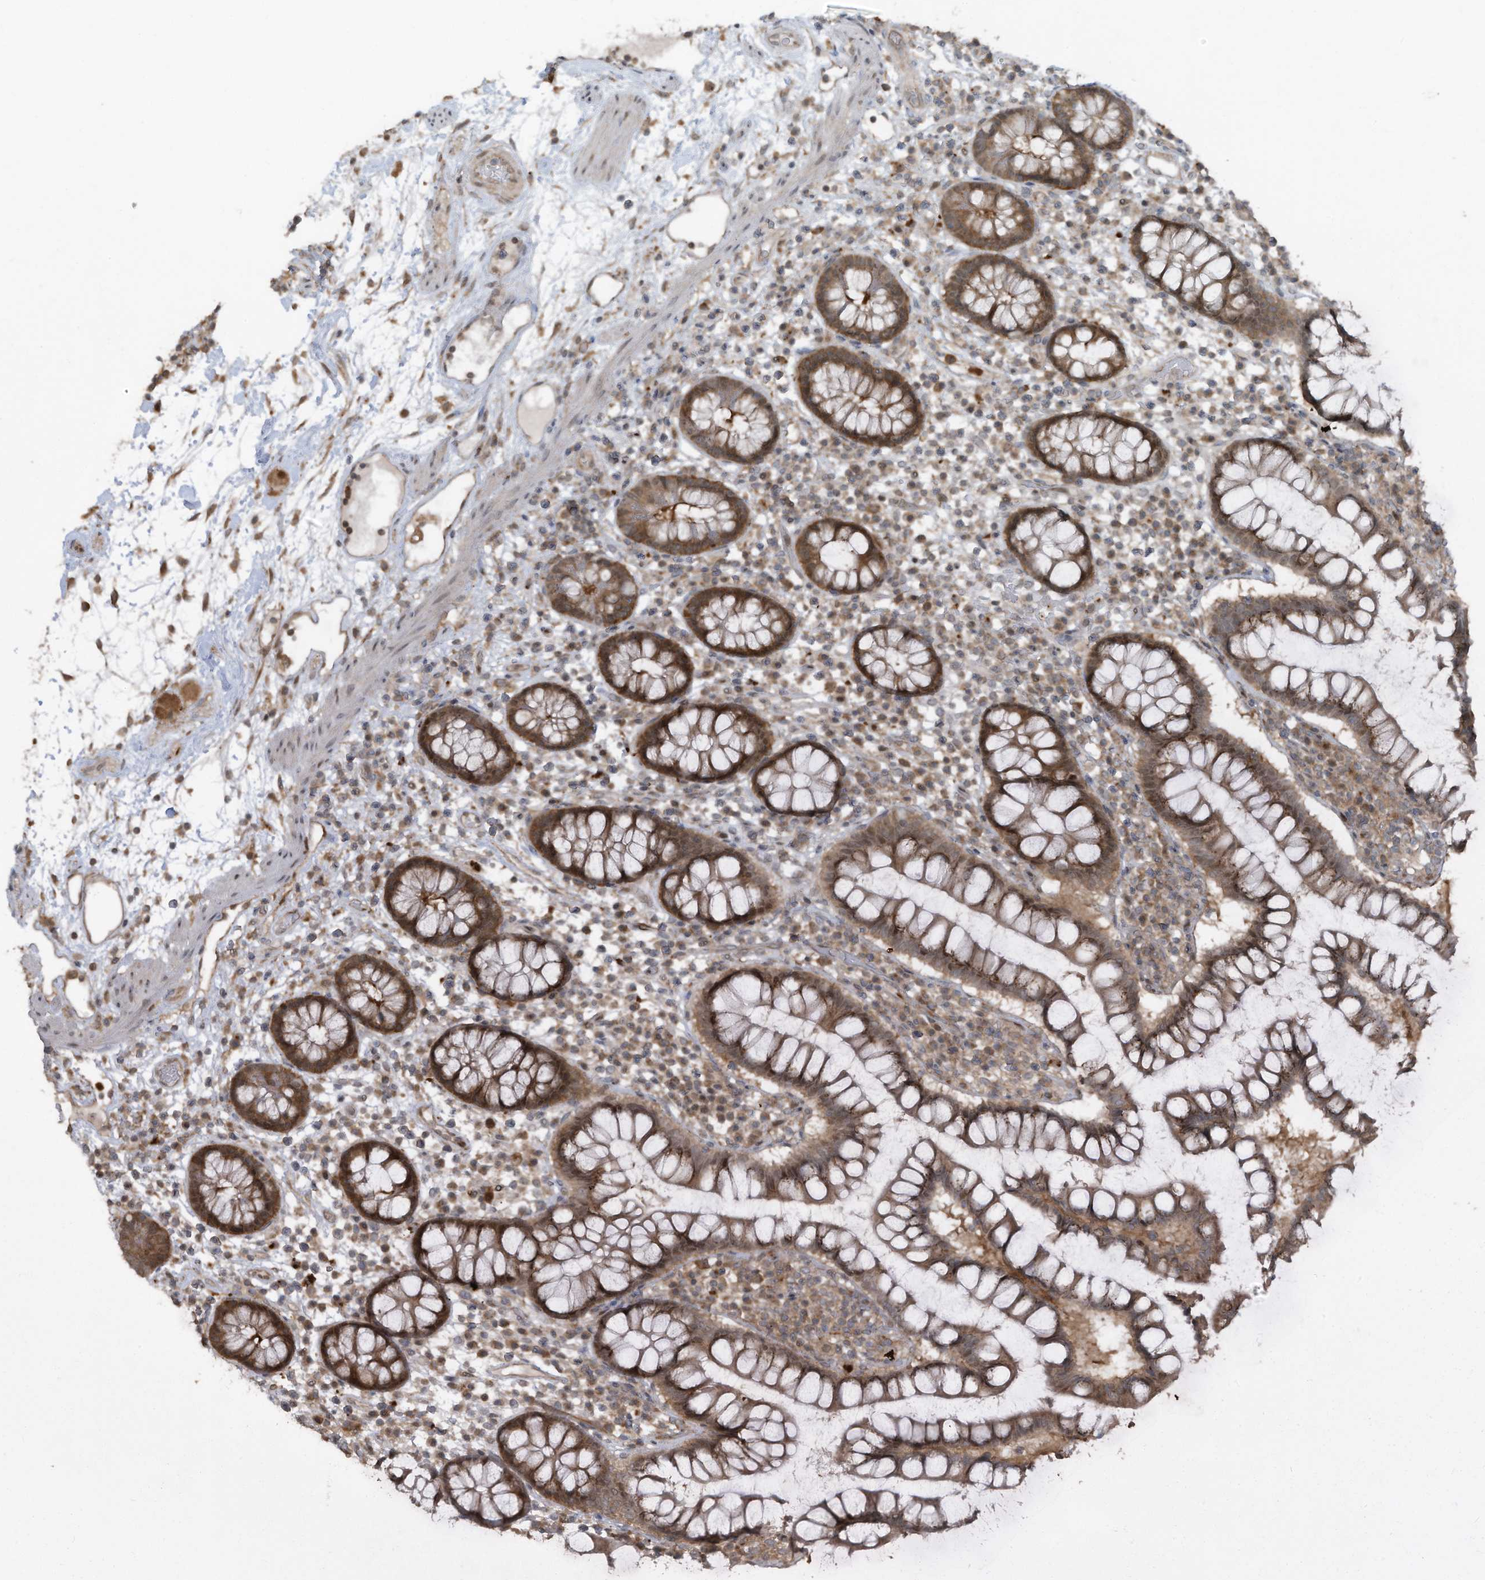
{"staining": {"intensity": "weak", "quantity": ">75%", "location": "cytoplasmic/membranous,nuclear"}, "tissue": "colon", "cell_type": "Endothelial cells", "image_type": "normal", "snomed": [{"axis": "morphology", "description": "Normal tissue, NOS"}, {"axis": "topography", "description": "Colon"}], "caption": "Immunohistochemical staining of unremarkable colon shows >75% levels of weak cytoplasmic/membranous,nuclear protein staining in about >75% of endothelial cells.", "gene": "TXNDC9", "patient": {"sex": "female", "age": 79}}